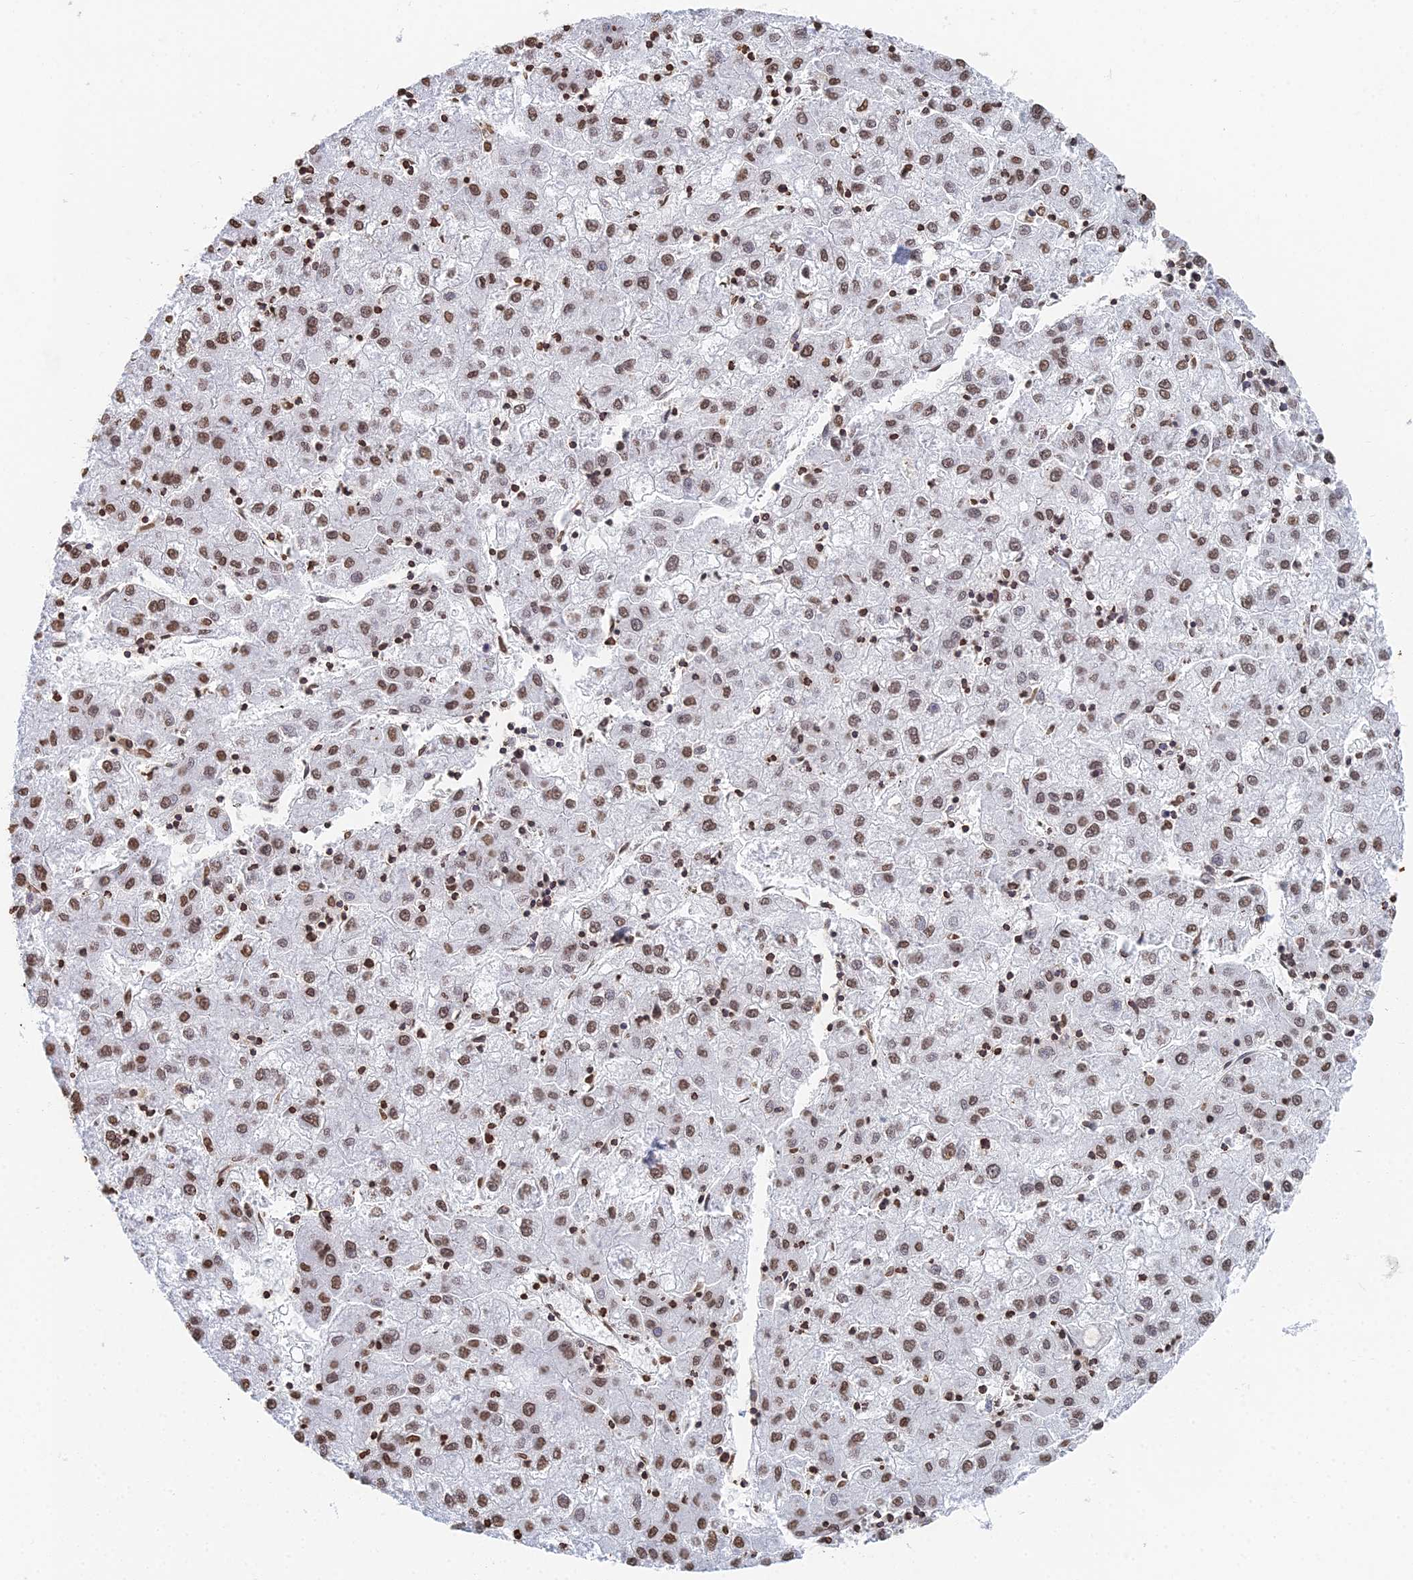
{"staining": {"intensity": "moderate", "quantity": ">75%", "location": "nuclear"}, "tissue": "liver cancer", "cell_type": "Tumor cells", "image_type": "cancer", "snomed": [{"axis": "morphology", "description": "Carcinoma, Hepatocellular, NOS"}, {"axis": "topography", "description": "Liver"}], "caption": "A high-resolution histopathology image shows IHC staining of hepatocellular carcinoma (liver), which displays moderate nuclear expression in approximately >75% of tumor cells.", "gene": "GBP3", "patient": {"sex": "male", "age": 72}}